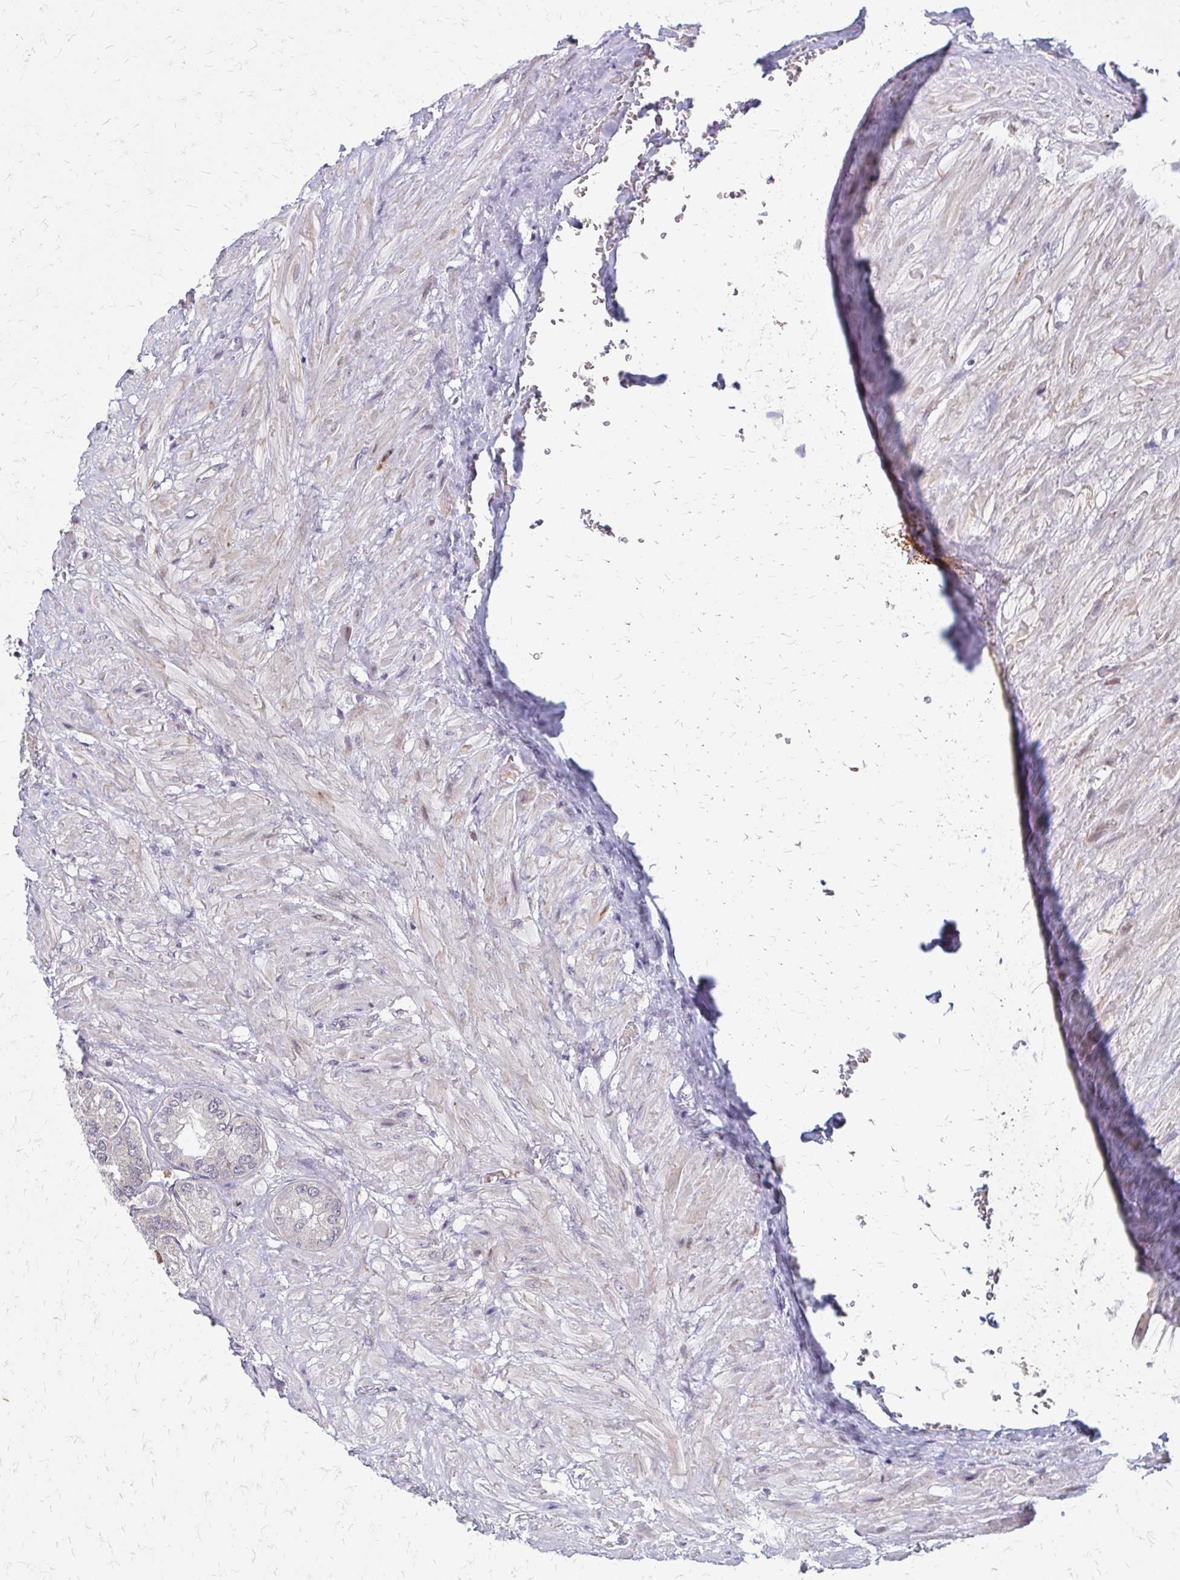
{"staining": {"intensity": "negative", "quantity": "none", "location": "none"}, "tissue": "seminal vesicle", "cell_type": "Glandular cells", "image_type": "normal", "snomed": [{"axis": "morphology", "description": "Normal tissue, NOS"}, {"axis": "topography", "description": "Seminal veicle"}], "caption": "DAB immunohistochemical staining of benign human seminal vesicle reveals no significant positivity in glandular cells. The staining was performed using DAB to visualize the protein expression in brown, while the nuclei were stained in blue with hematoxylin (Magnification: 20x).", "gene": "TRIR", "patient": {"sex": "male", "age": 68}}